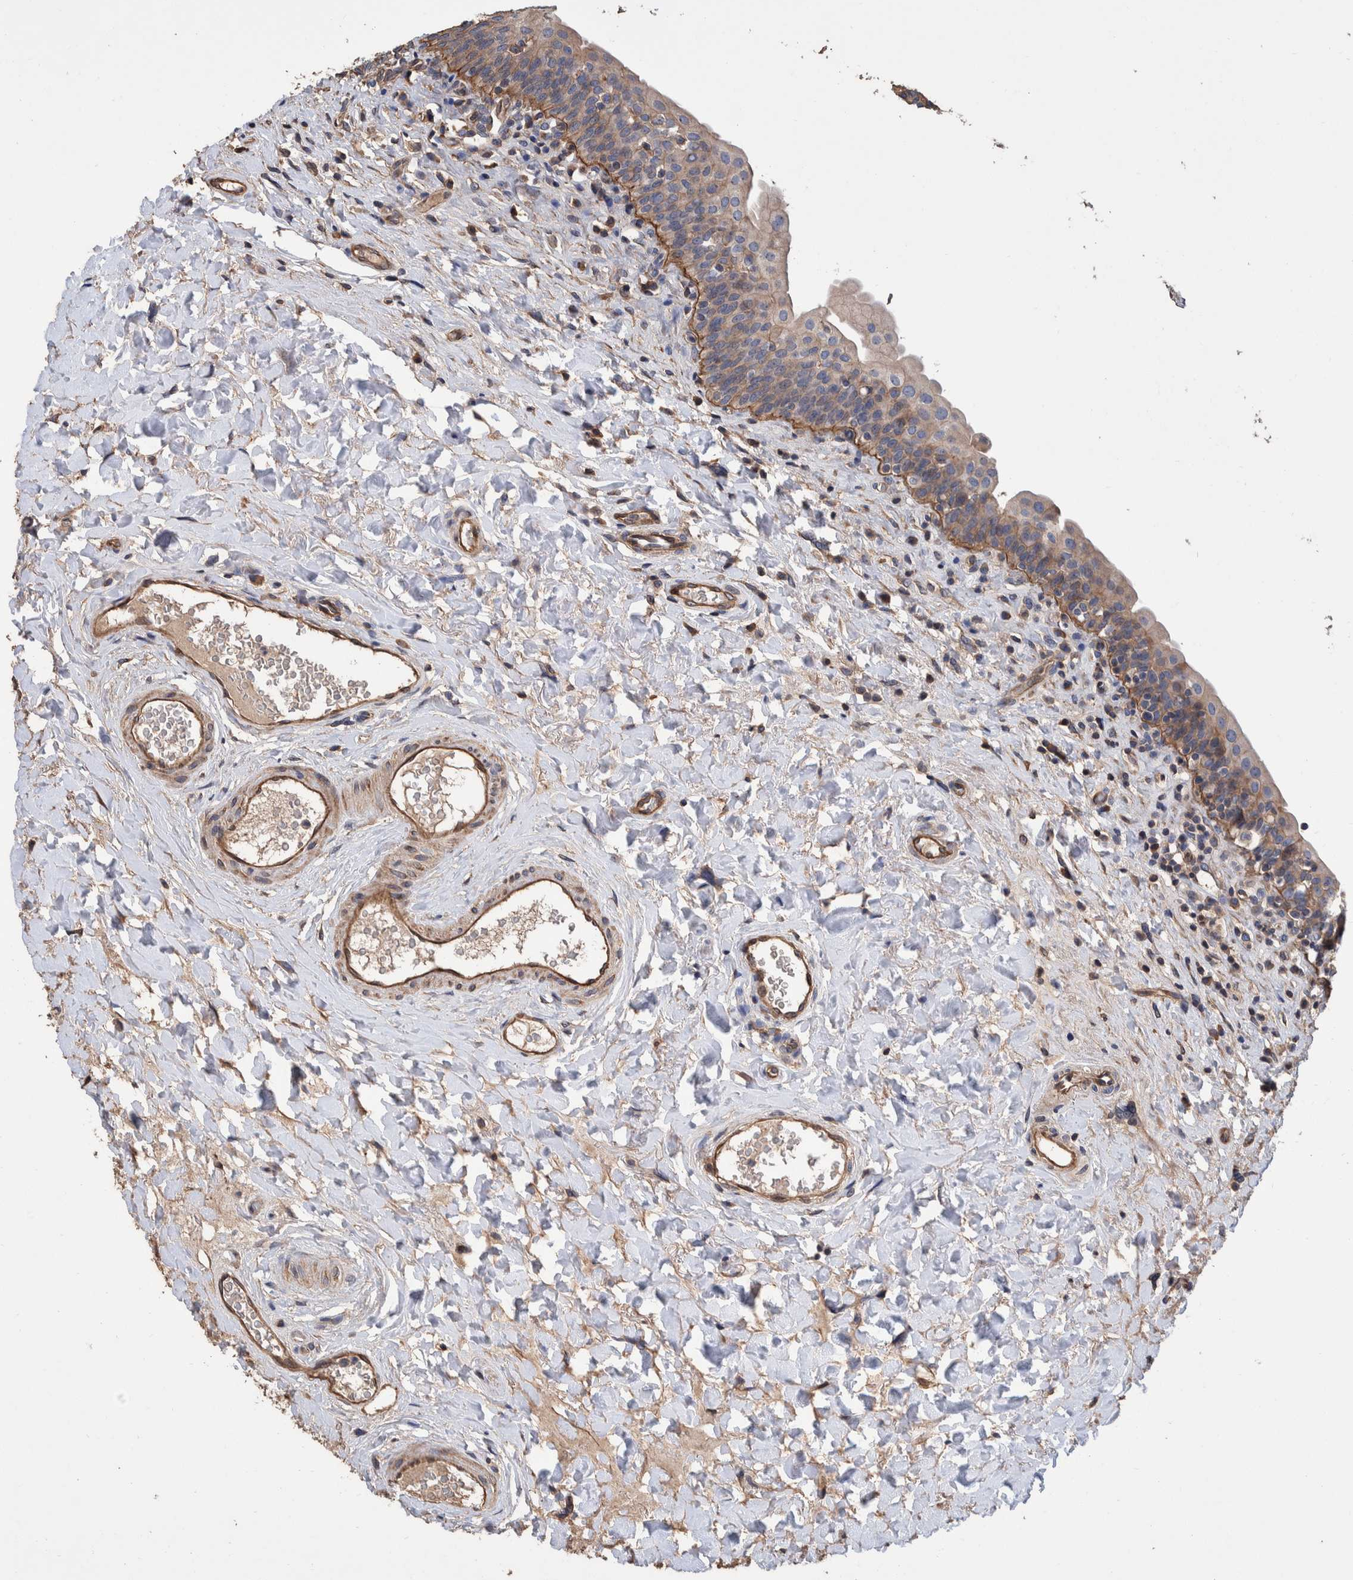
{"staining": {"intensity": "moderate", "quantity": ">75%", "location": "cytoplasmic/membranous"}, "tissue": "urinary bladder", "cell_type": "Urothelial cells", "image_type": "normal", "snomed": [{"axis": "morphology", "description": "Normal tissue, NOS"}, {"axis": "topography", "description": "Urinary bladder"}], "caption": "This image shows immunohistochemistry (IHC) staining of benign urinary bladder, with medium moderate cytoplasmic/membranous positivity in approximately >75% of urothelial cells.", "gene": "SLC45A4", "patient": {"sex": "male", "age": 83}}